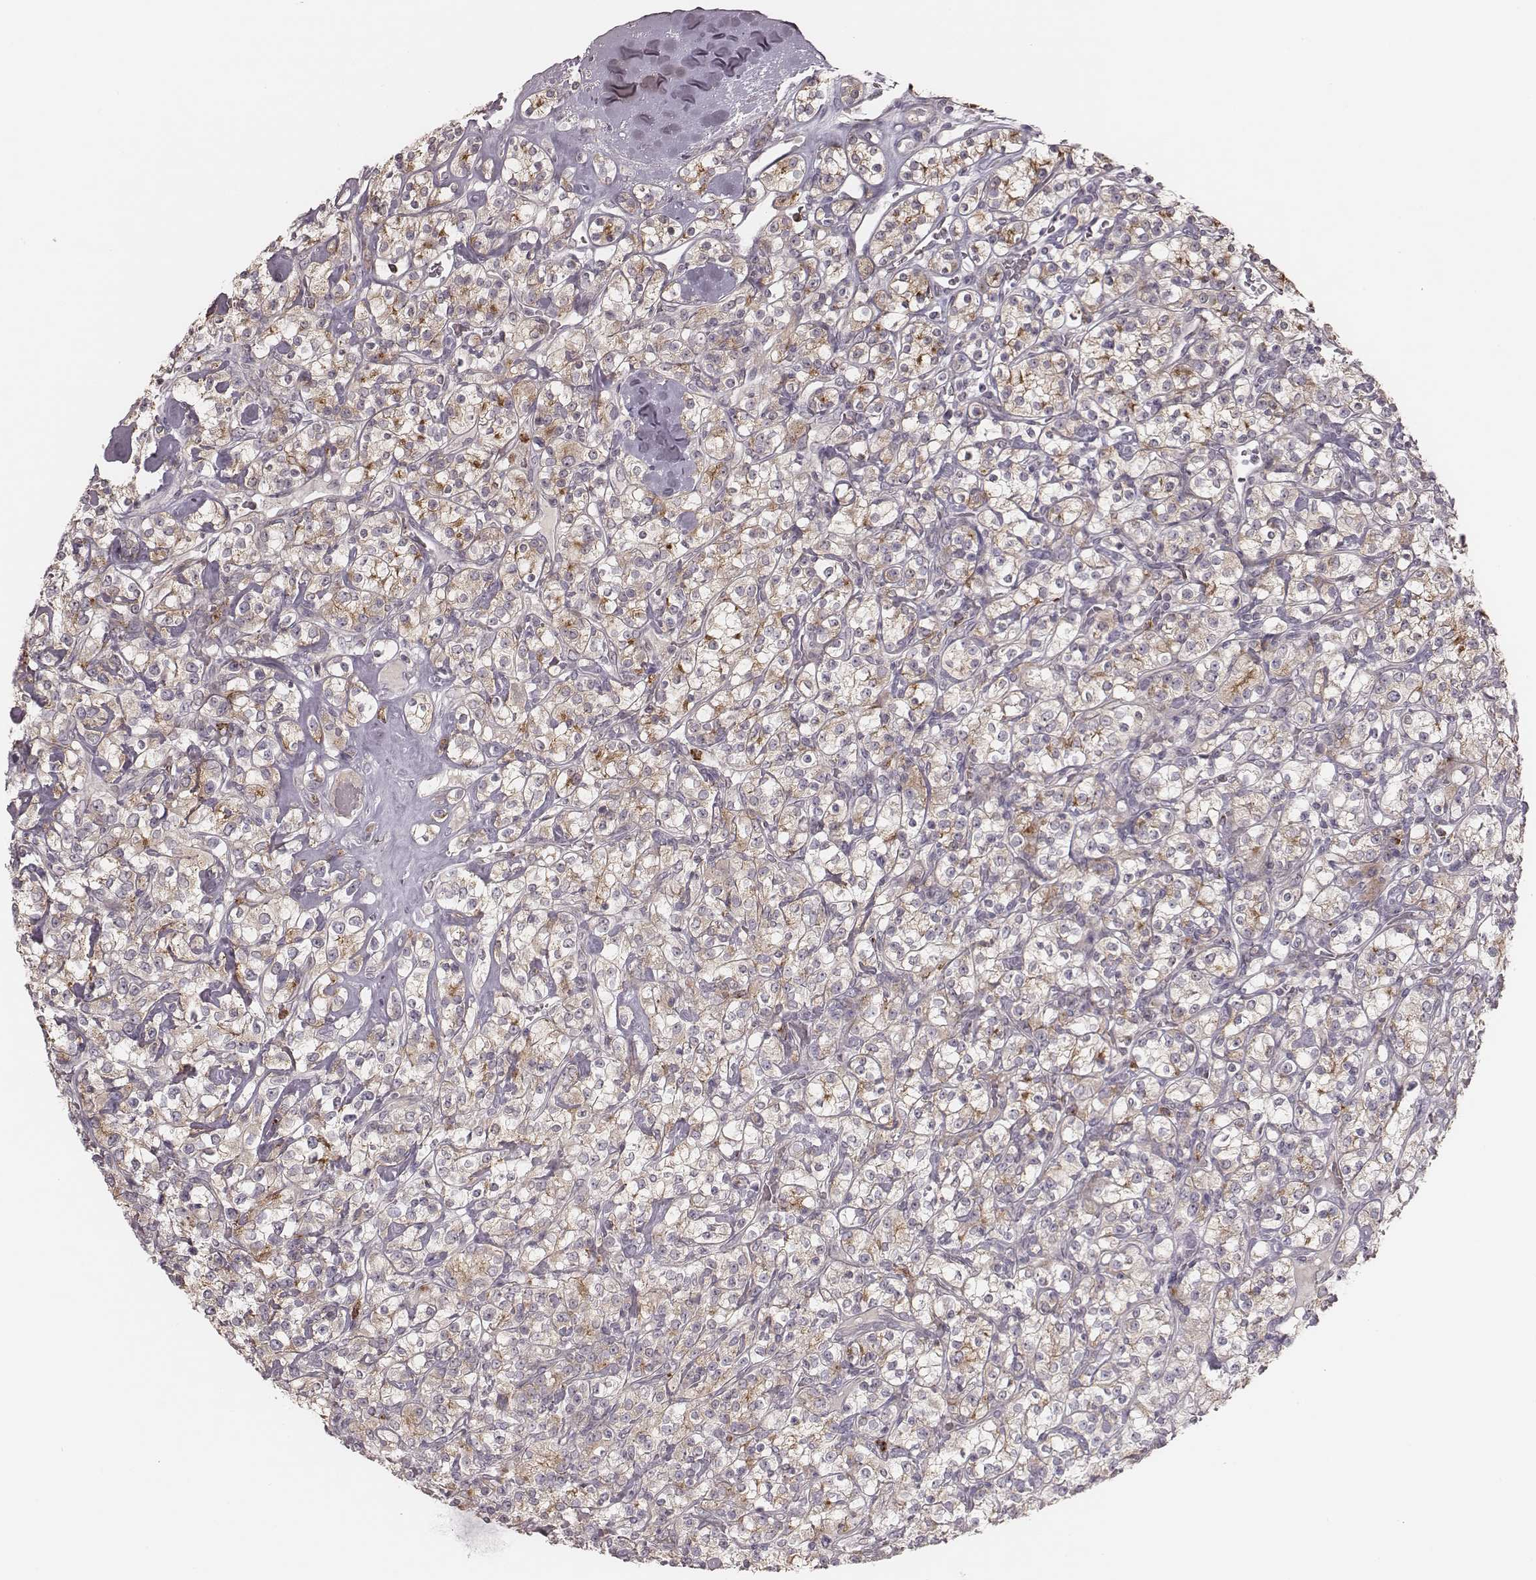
{"staining": {"intensity": "moderate", "quantity": "<25%", "location": "cytoplasmic/membranous"}, "tissue": "renal cancer", "cell_type": "Tumor cells", "image_type": "cancer", "snomed": [{"axis": "morphology", "description": "Adenocarcinoma, NOS"}, {"axis": "topography", "description": "Kidney"}], "caption": "Protein analysis of renal cancer tissue reveals moderate cytoplasmic/membranous expression in about <25% of tumor cells.", "gene": "ABCA7", "patient": {"sex": "male", "age": 77}}